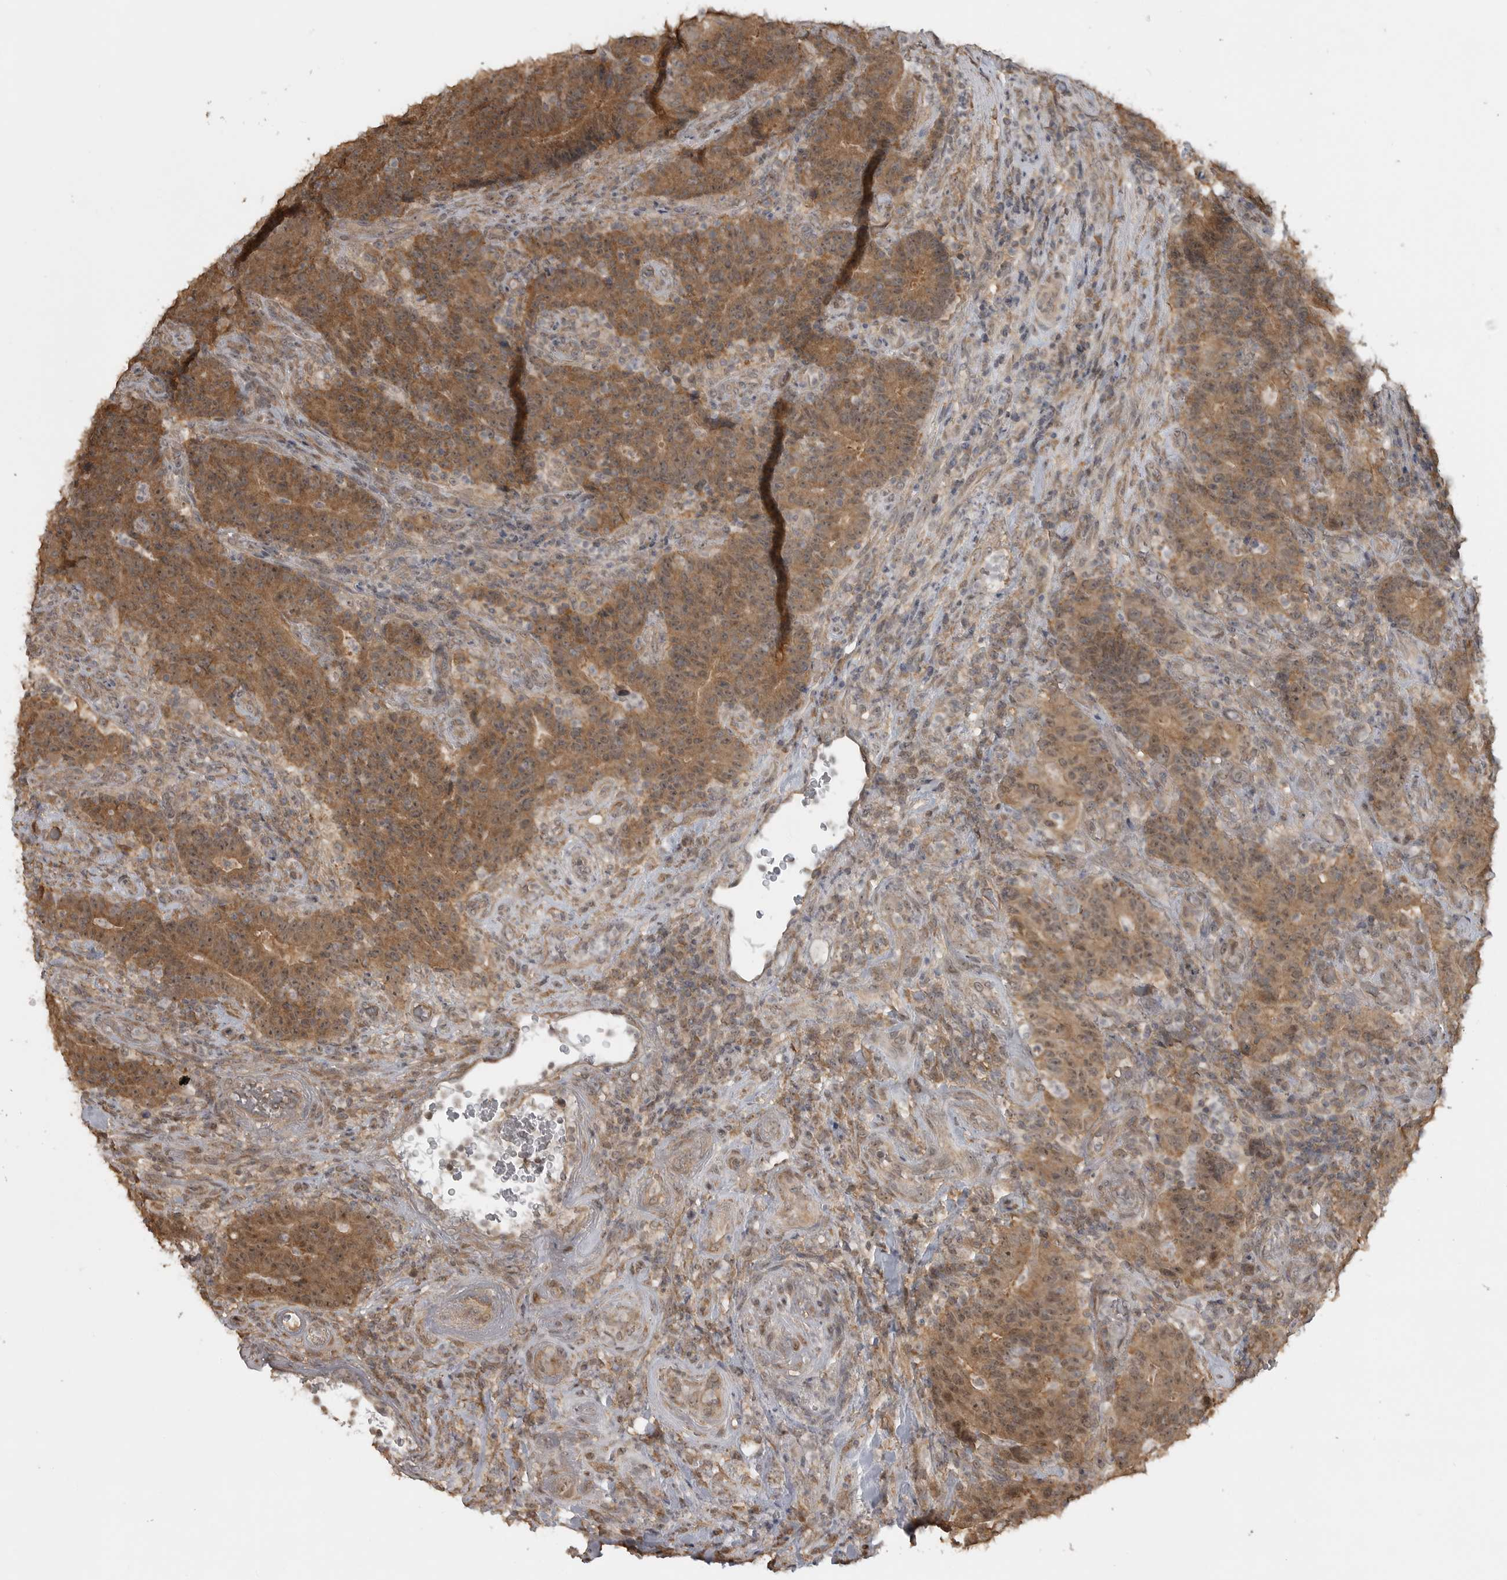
{"staining": {"intensity": "moderate", "quantity": ">75%", "location": "cytoplasmic/membranous"}, "tissue": "colorectal cancer", "cell_type": "Tumor cells", "image_type": "cancer", "snomed": [{"axis": "morphology", "description": "Normal tissue, NOS"}, {"axis": "morphology", "description": "Adenocarcinoma, NOS"}, {"axis": "topography", "description": "Colon"}], "caption": "Colorectal cancer (adenocarcinoma) stained with immunohistochemistry (IHC) reveals moderate cytoplasmic/membranous positivity in approximately >75% of tumor cells. (IHC, brightfield microscopy, high magnification).", "gene": "LLGL1", "patient": {"sex": "female", "age": 75}}